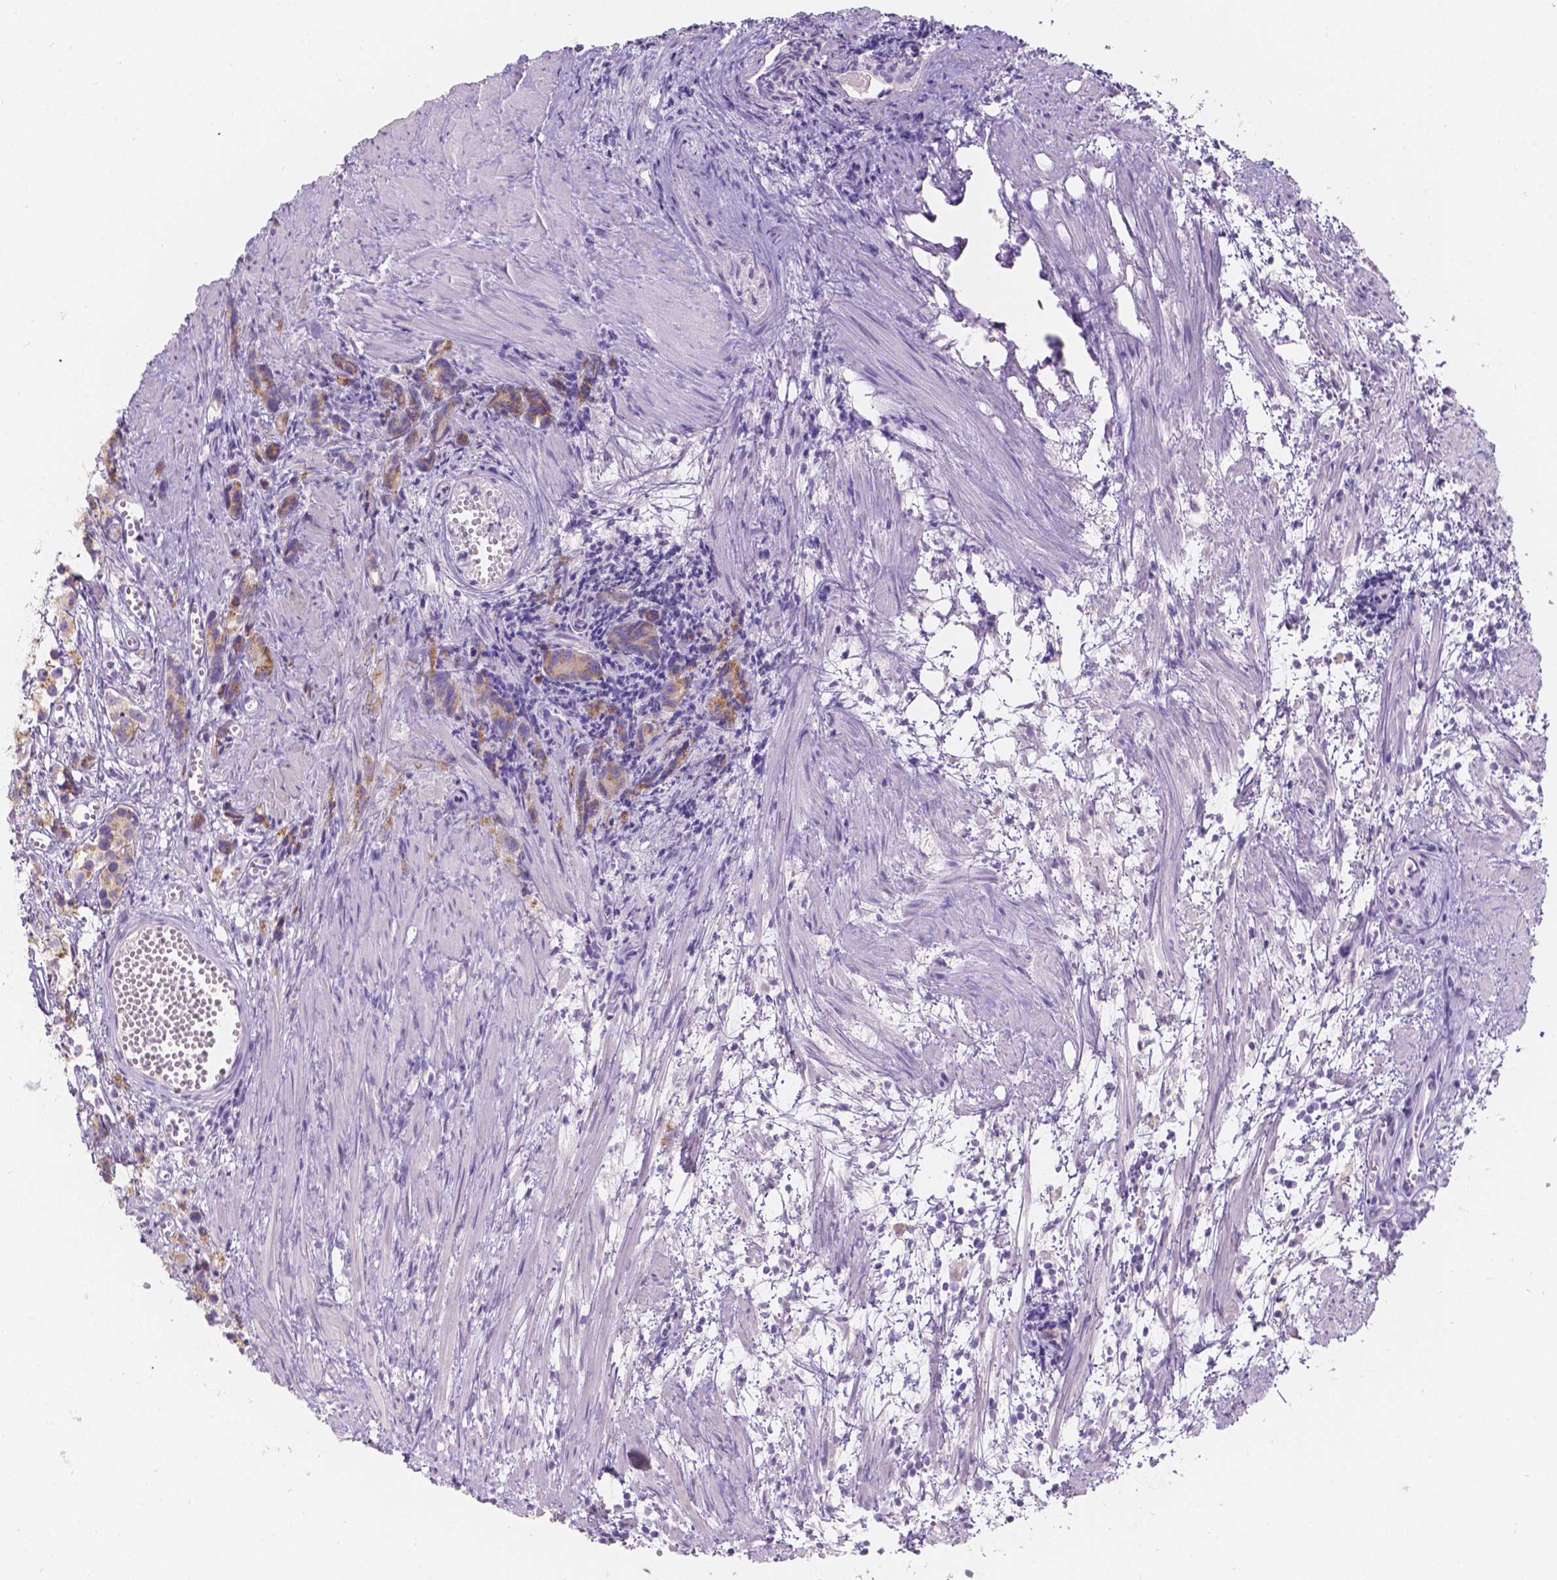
{"staining": {"intensity": "weak", "quantity": ">75%", "location": "cytoplasmic/membranous"}, "tissue": "prostate cancer", "cell_type": "Tumor cells", "image_type": "cancer", "snomed": [{"axis": "morphology", "description": "Adenocarcinoma, High grade"}, {"axis": "topography", "description": "Prostate"}], "caption": "Protein analysis of adenocarcinoma (high-grade) (prostate) tissue exhibits weak cytoplasmic/membranous positivity in about >75% of tumor cells.", "gene": "HTN3", "patient": {"sex": "male", "age": 77}}